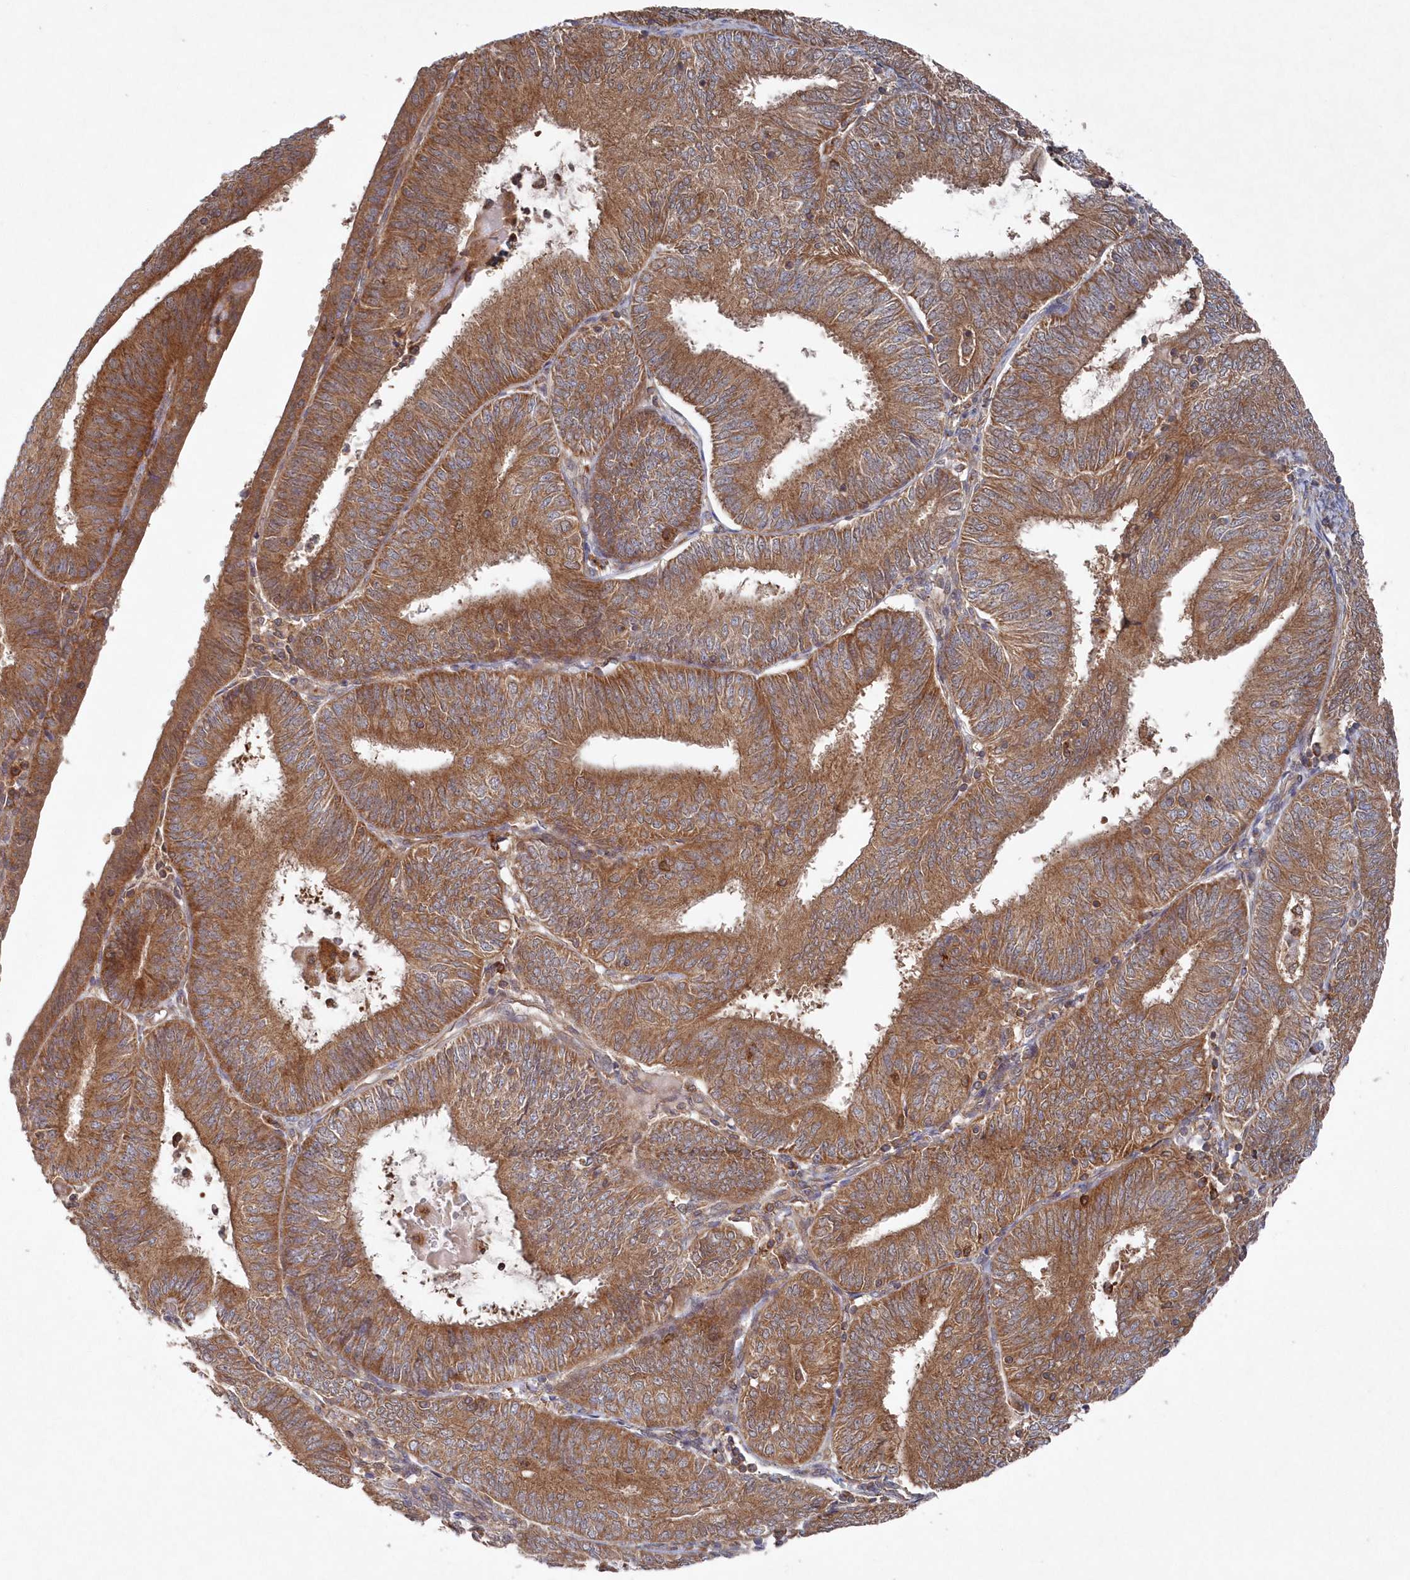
{"staining": {"intensity": "strong", "quantity": ">75%", "location": "cytoplasmic/membranous"}, "tissue": "endometrial cancer", "cell_type": "Tumor cells", "image_type": "cancer", "snomed": [{"axis": "morphology", "description": "Adenocarcinoma, NOS"}, {"axis": "topography", "description": "Endometrium"}], "caption": "Protein staining demonstrates strong cytoplasmic/membranous positivity in about >75% of tumor cells in endometrial cancer. The protein of interest is stained brown, and the nuclei are stained in blue (DAB (3,3'-diaminobenzidine) IHC with brightfield microscopy, high magnification).", "gene": "ASNSD1", "patient": {"sex": "female", "age": 58}}